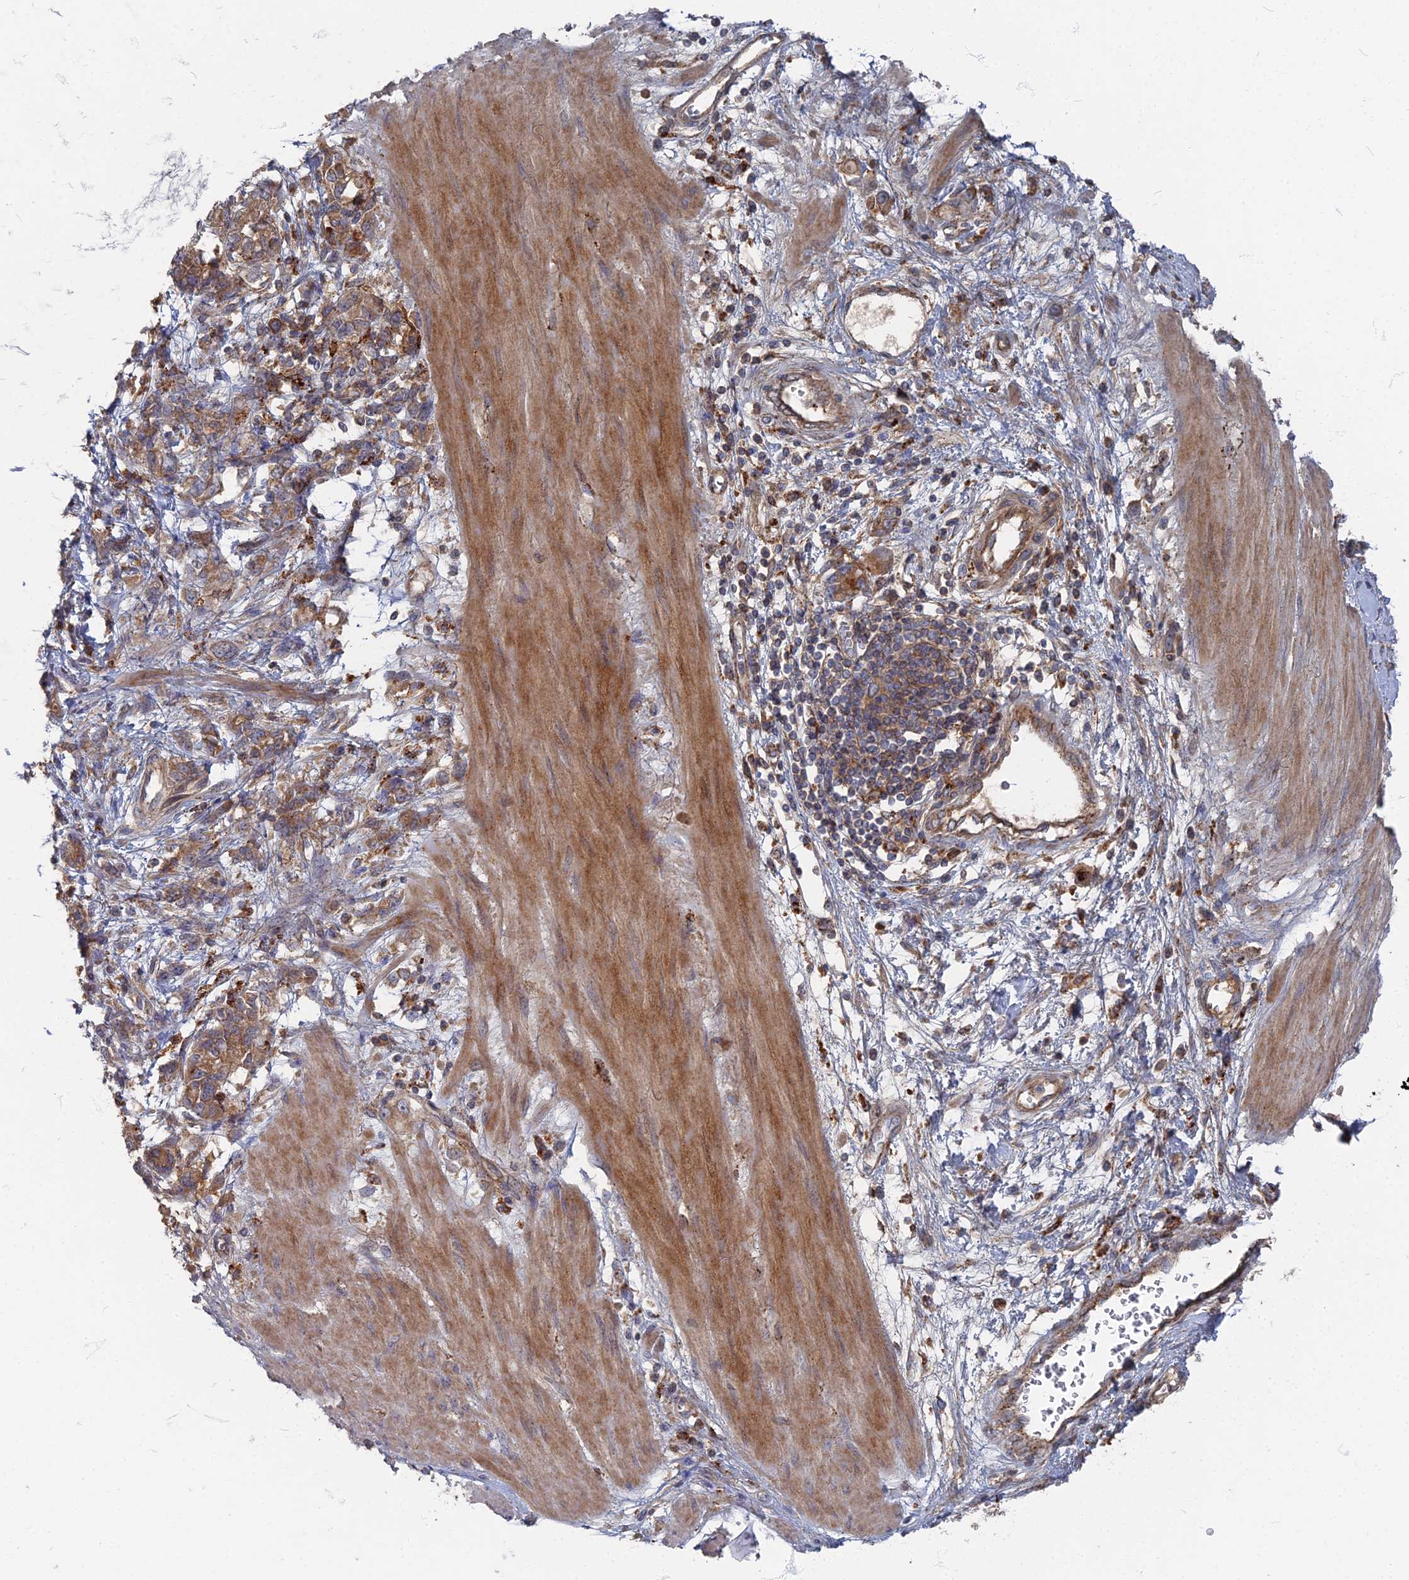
{"staining": {"intensity": "moderate", "quantity": ">75%", "location": "cytoplasmic/membranous"}, "tissue": "stomach cancer", "cell_type": "Tumor cells", "image_type": "cancer", "snomed": [{"axis": "morphology", "description": "Adenocarcinoma, NOS"}, {"axis": "topography", "description": "Stomach"}], "caption": "DAB (3,3'-diaminobenzidine) immunohistochemical staining of stomach cancer (adenocarcinoma) exhibits moderate cytoplasmic/membranous protein expression in approximately >75% of tumor cells.", "gene": "PPCDC", "patient": {"sex": "female", "age": 76}}